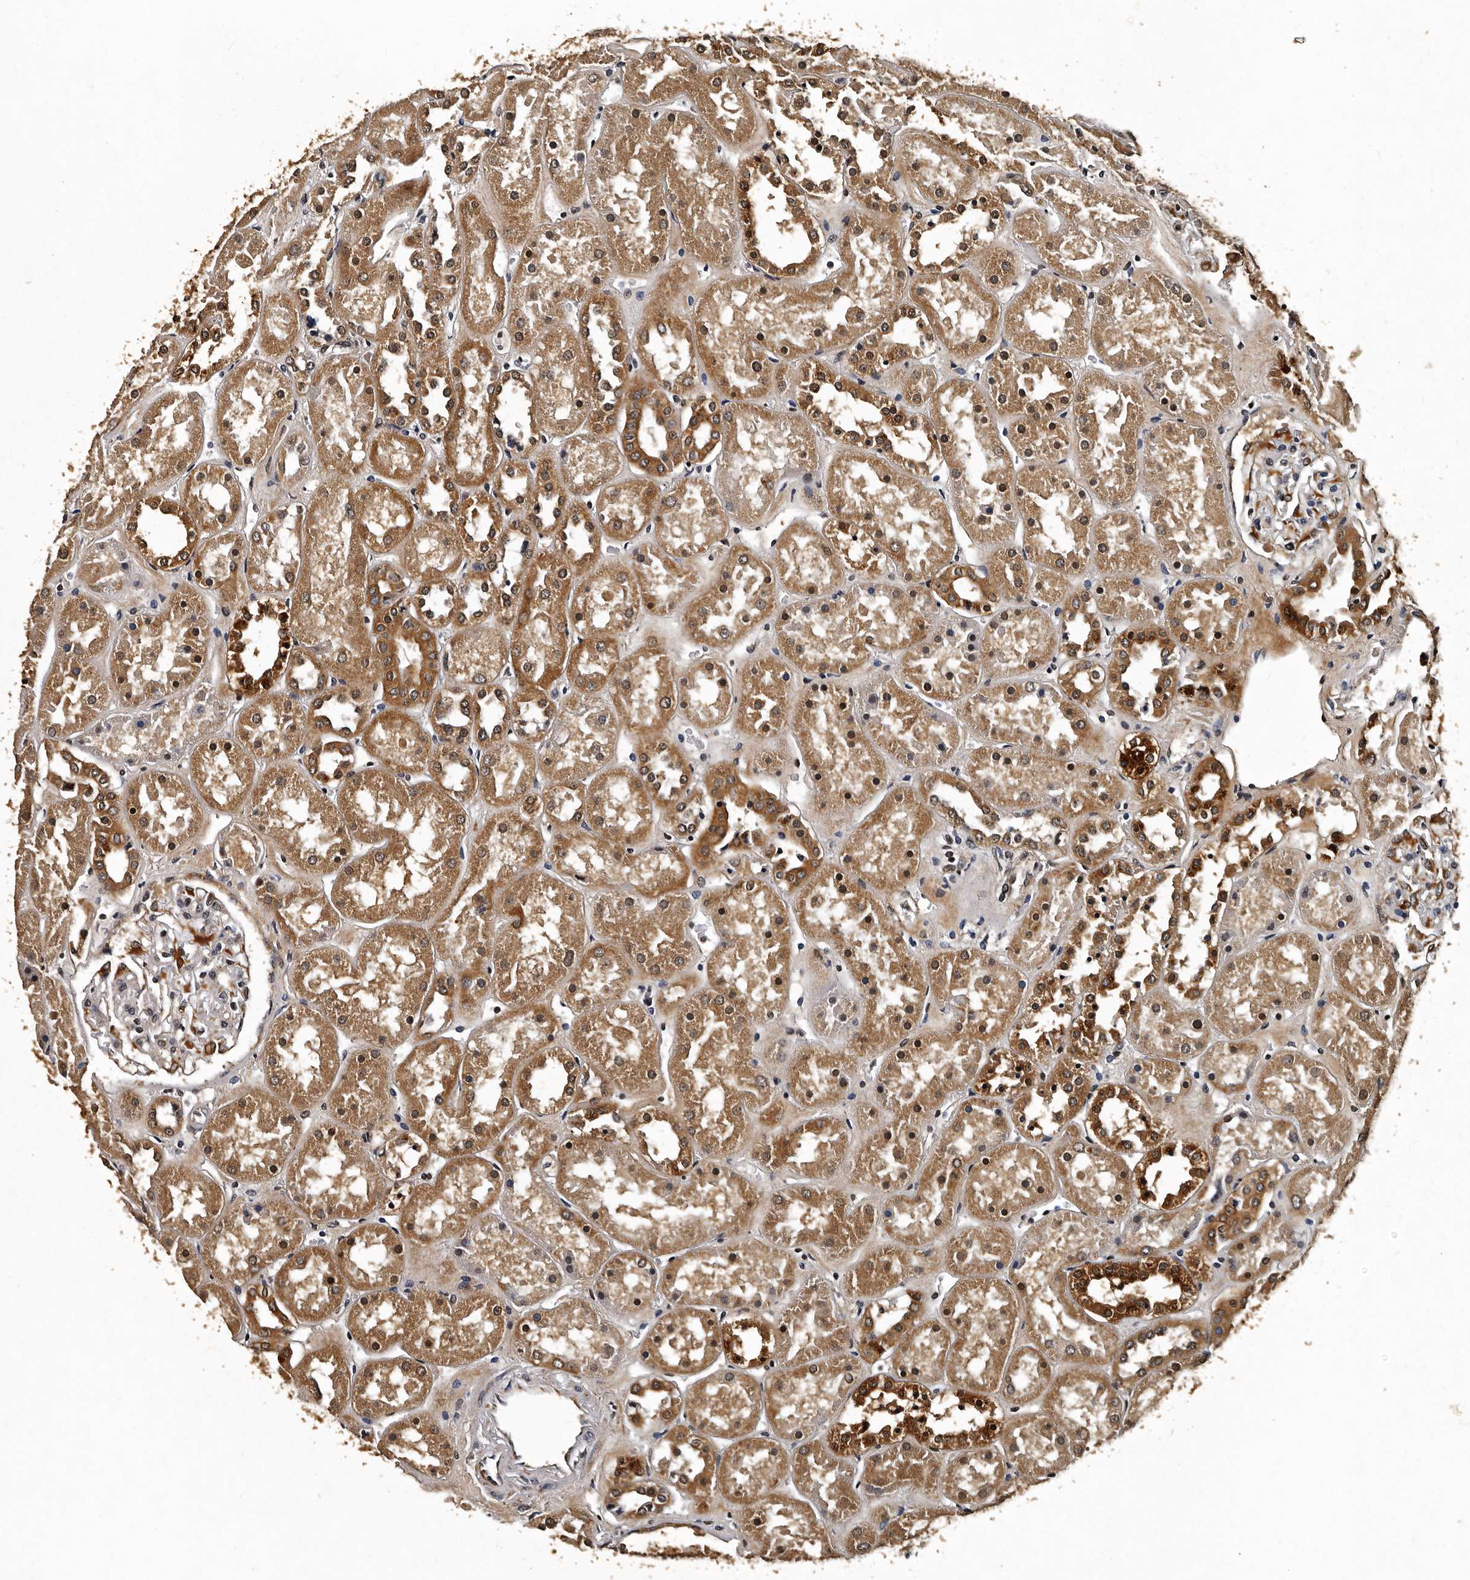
{"staining": {"intensity": "moderate", "quantity": "<25%", "location": "cytoplasmic/membranous,nuclear"}, "tissue": "kidney", "cell_type": "Cells in glomeruli", "image_type": "normal", "snomed": [{"axis": "morphology", "description": "Normal tissue, NOS"}, {"axis": "topography", "description": "Kidney"}], "caption": "Protein analysis of unremarkable kidney demonstrates moderate cytoplasmic/membranous,nuclear staining in approximately <25% of cells in glomeruli.", "gene": "CPNE3", "patient": {"sex": "male", "age": 70}}